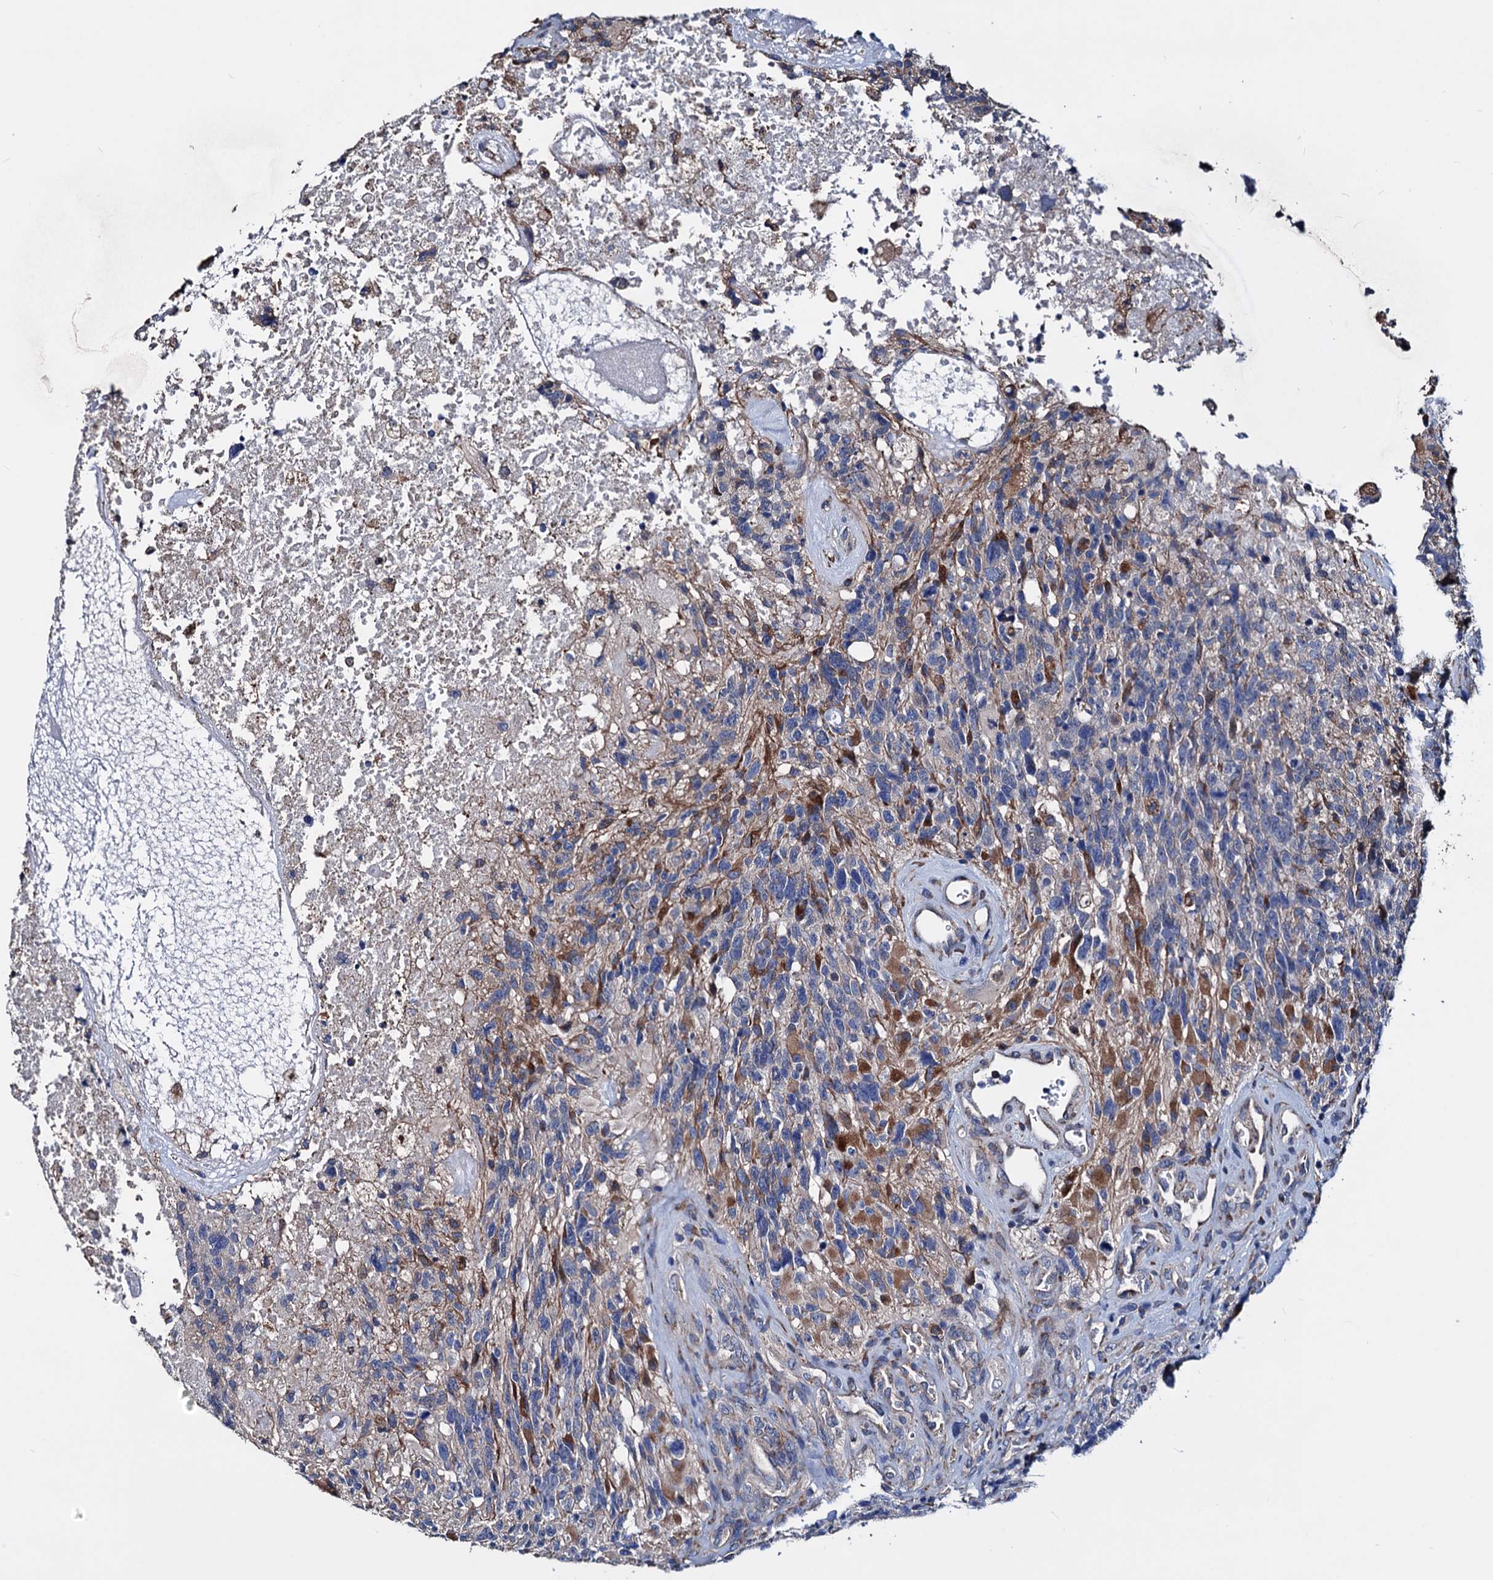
{"staining": {"intensity": "negative", "quantity": "none", "location": "none"}, "tissue": "glioma", "cell_type": "Tumor cells", "image_type": "cancer", "snomed": [{"axis": "morphology", "description": "Glioma, malignant, High grade"}, {"axis": "topography", "description": "Brain"}], "caption": "High power microscopy image of an IHC micrograph of glioma, revealing no significant positivity in tumor cells. (DAB immunohistochemistry (IHC) with hematoxylin counter stain).", "gene": "AKAP11", "patient": {"sex": "male", "age": 76}}